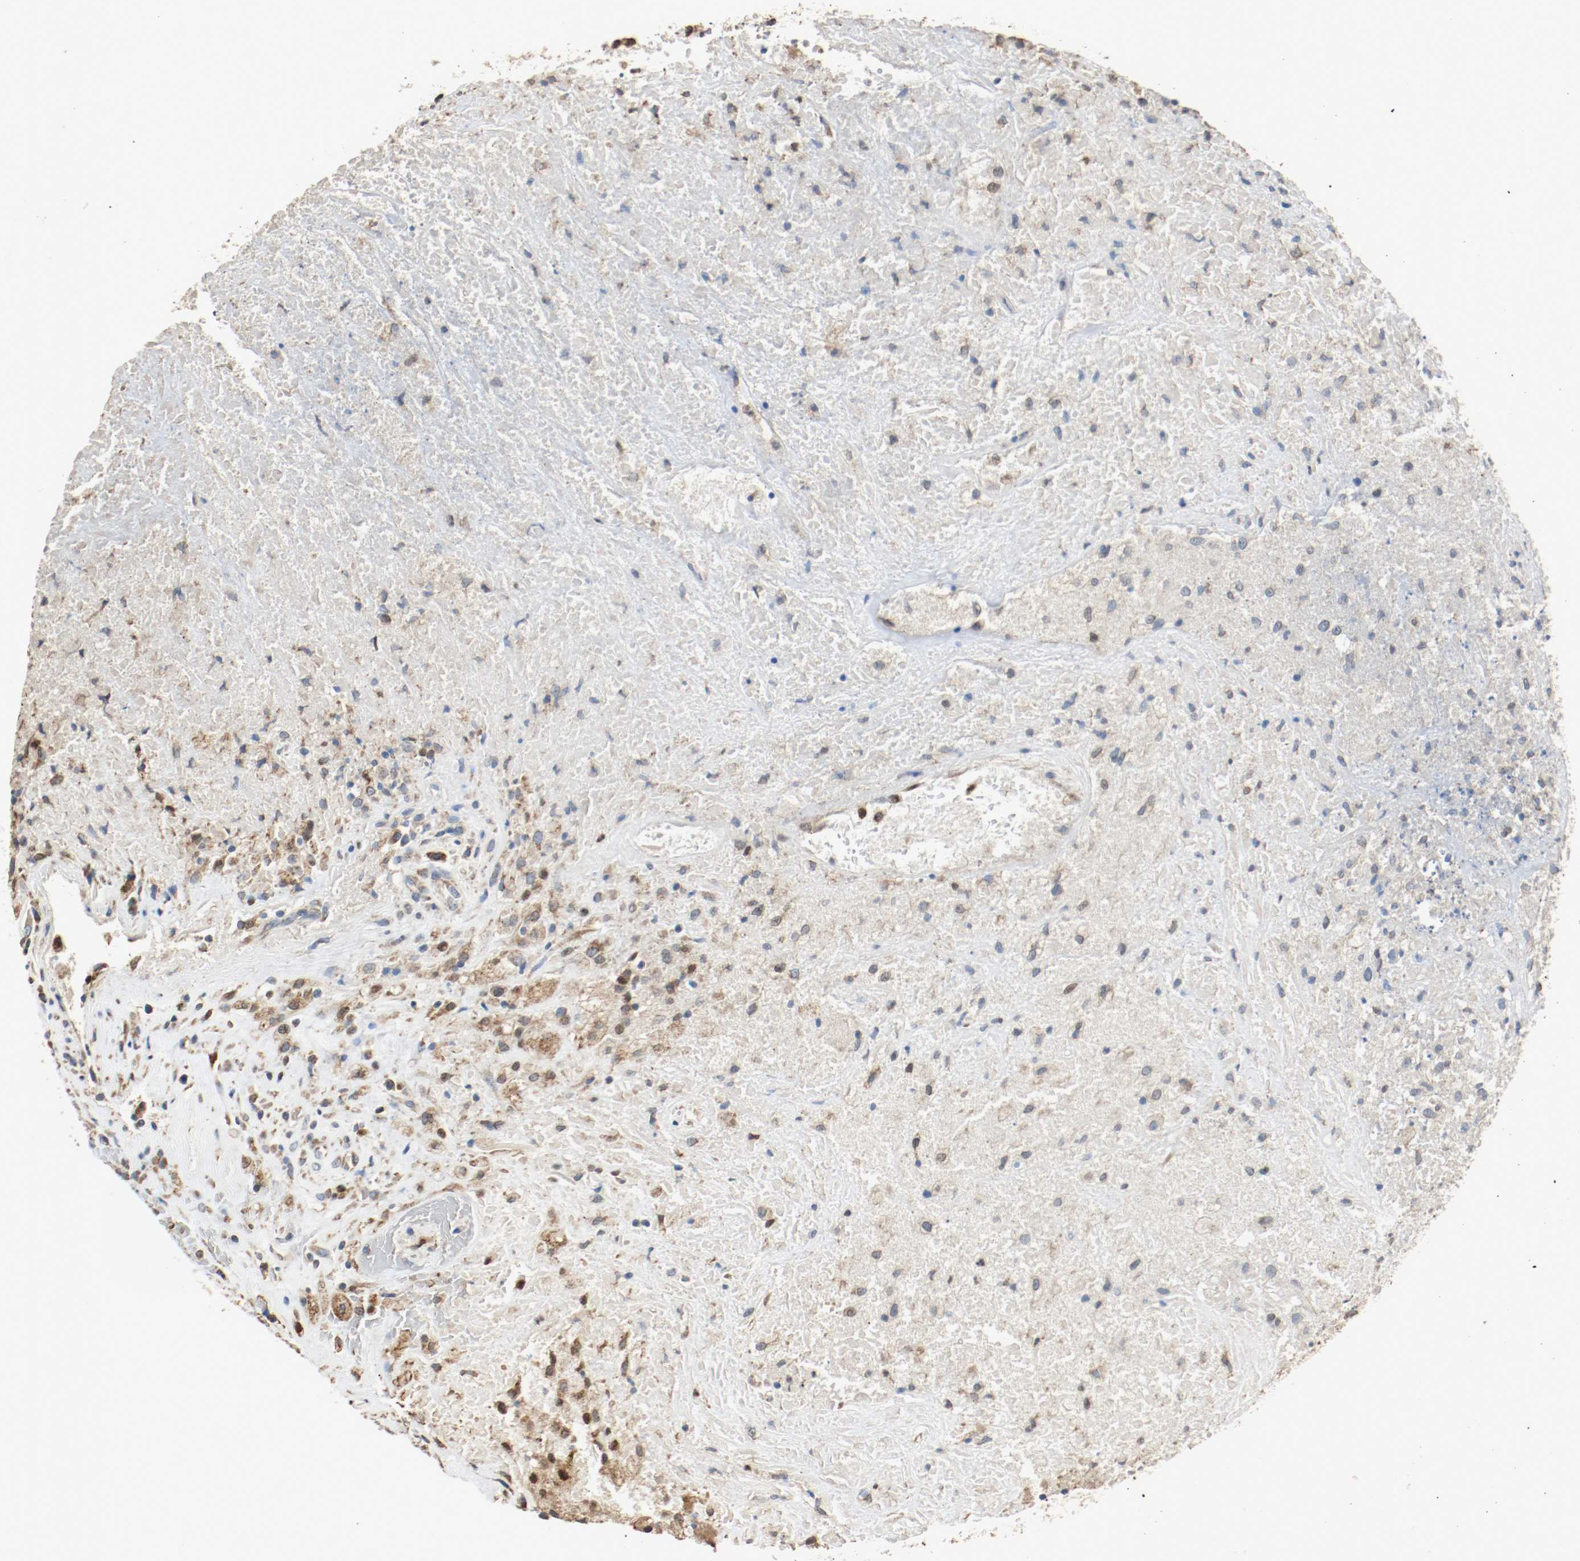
{"staining": {"intensity": "moderate", "quantity": ">75%", "location": "cytoplasmic/membranous"}, "tissue": "testis cancer", "cell_type": "Tumor cells", "image_type": "cancer", "snomed": [{"axis": "morphology", "description": "Necrosis, NOS"}, {"axis": "morphology", "description": "Carcinoma, Embryonal, NOS"}, {"axis": "topography", "description": "Testis"}], "caption": "Testis embryonal carcinoma tissue exhibits moderate cytoplasmic/membranous positivity in about >75% of tumor cells, visualized by immunohistochemistry.", "gene": "ALDH4A1", "patient": {"sex": "male", "age": 19}}